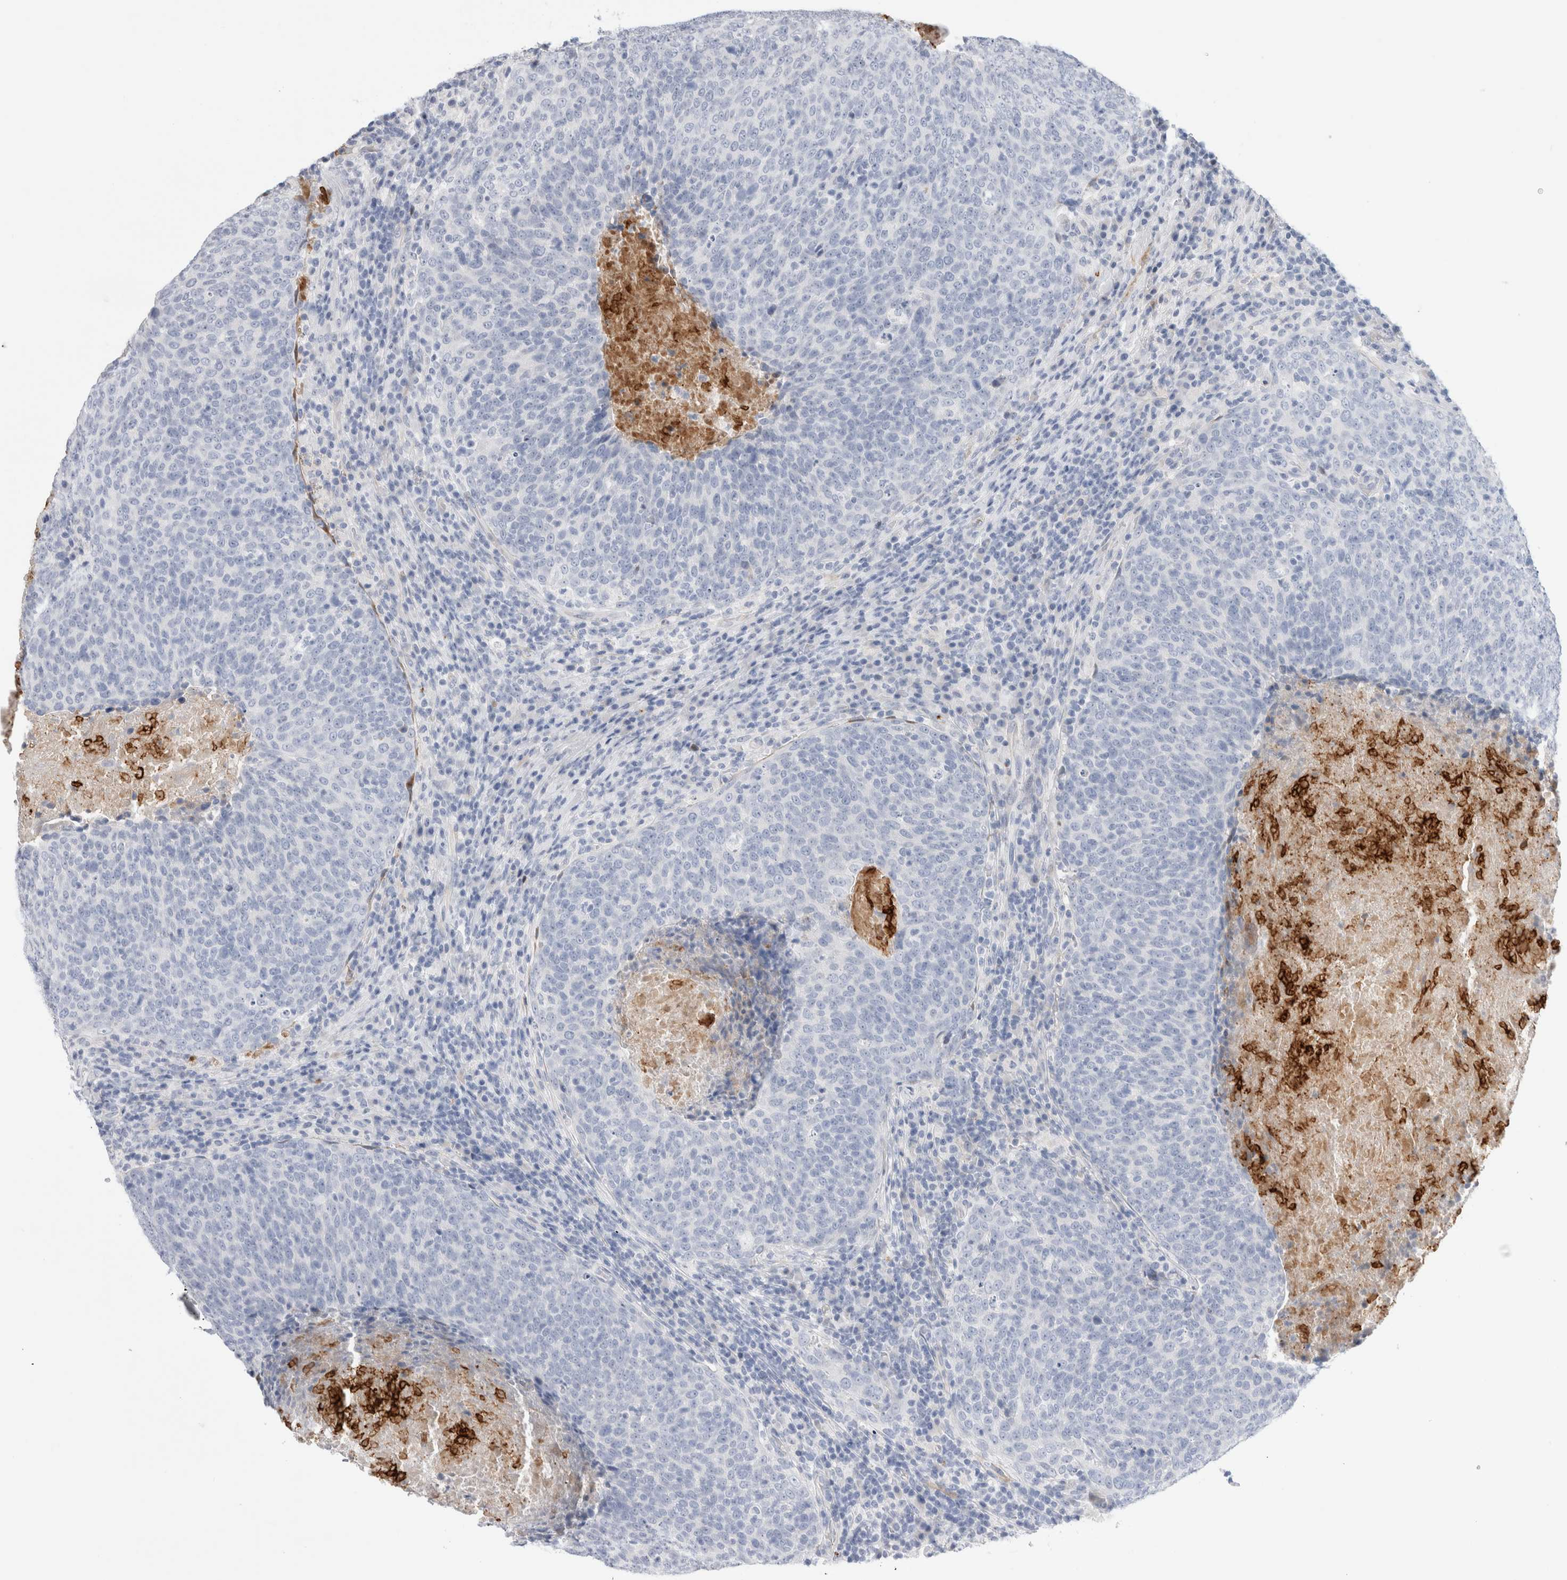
{"staining": {"intensity": "negative", "quantity": "none", "location": "none"}, "tissue": "head and neck cancer", "cell_type": "Tumor cells", "image_type": "cancer", "snomed": [{"axis": "morphology", "description": "Squamous cell carcinoma, NOS"}, {"axis": "morphology", "description": "Squamous cell carcinoma, metastatic, NOS"}, {"axis": "topography", "description": "Lymph node"}, {"axis": "topography", "description": "Head-Neck"}], "caption": "Immunohistochemistry (IHC) of head and neck cancer (squamous cell carcinoma) exhibits no expression in tumor cells.", "gene": "ECHDC2", "patient": {"sex": "male", "age": 62}}